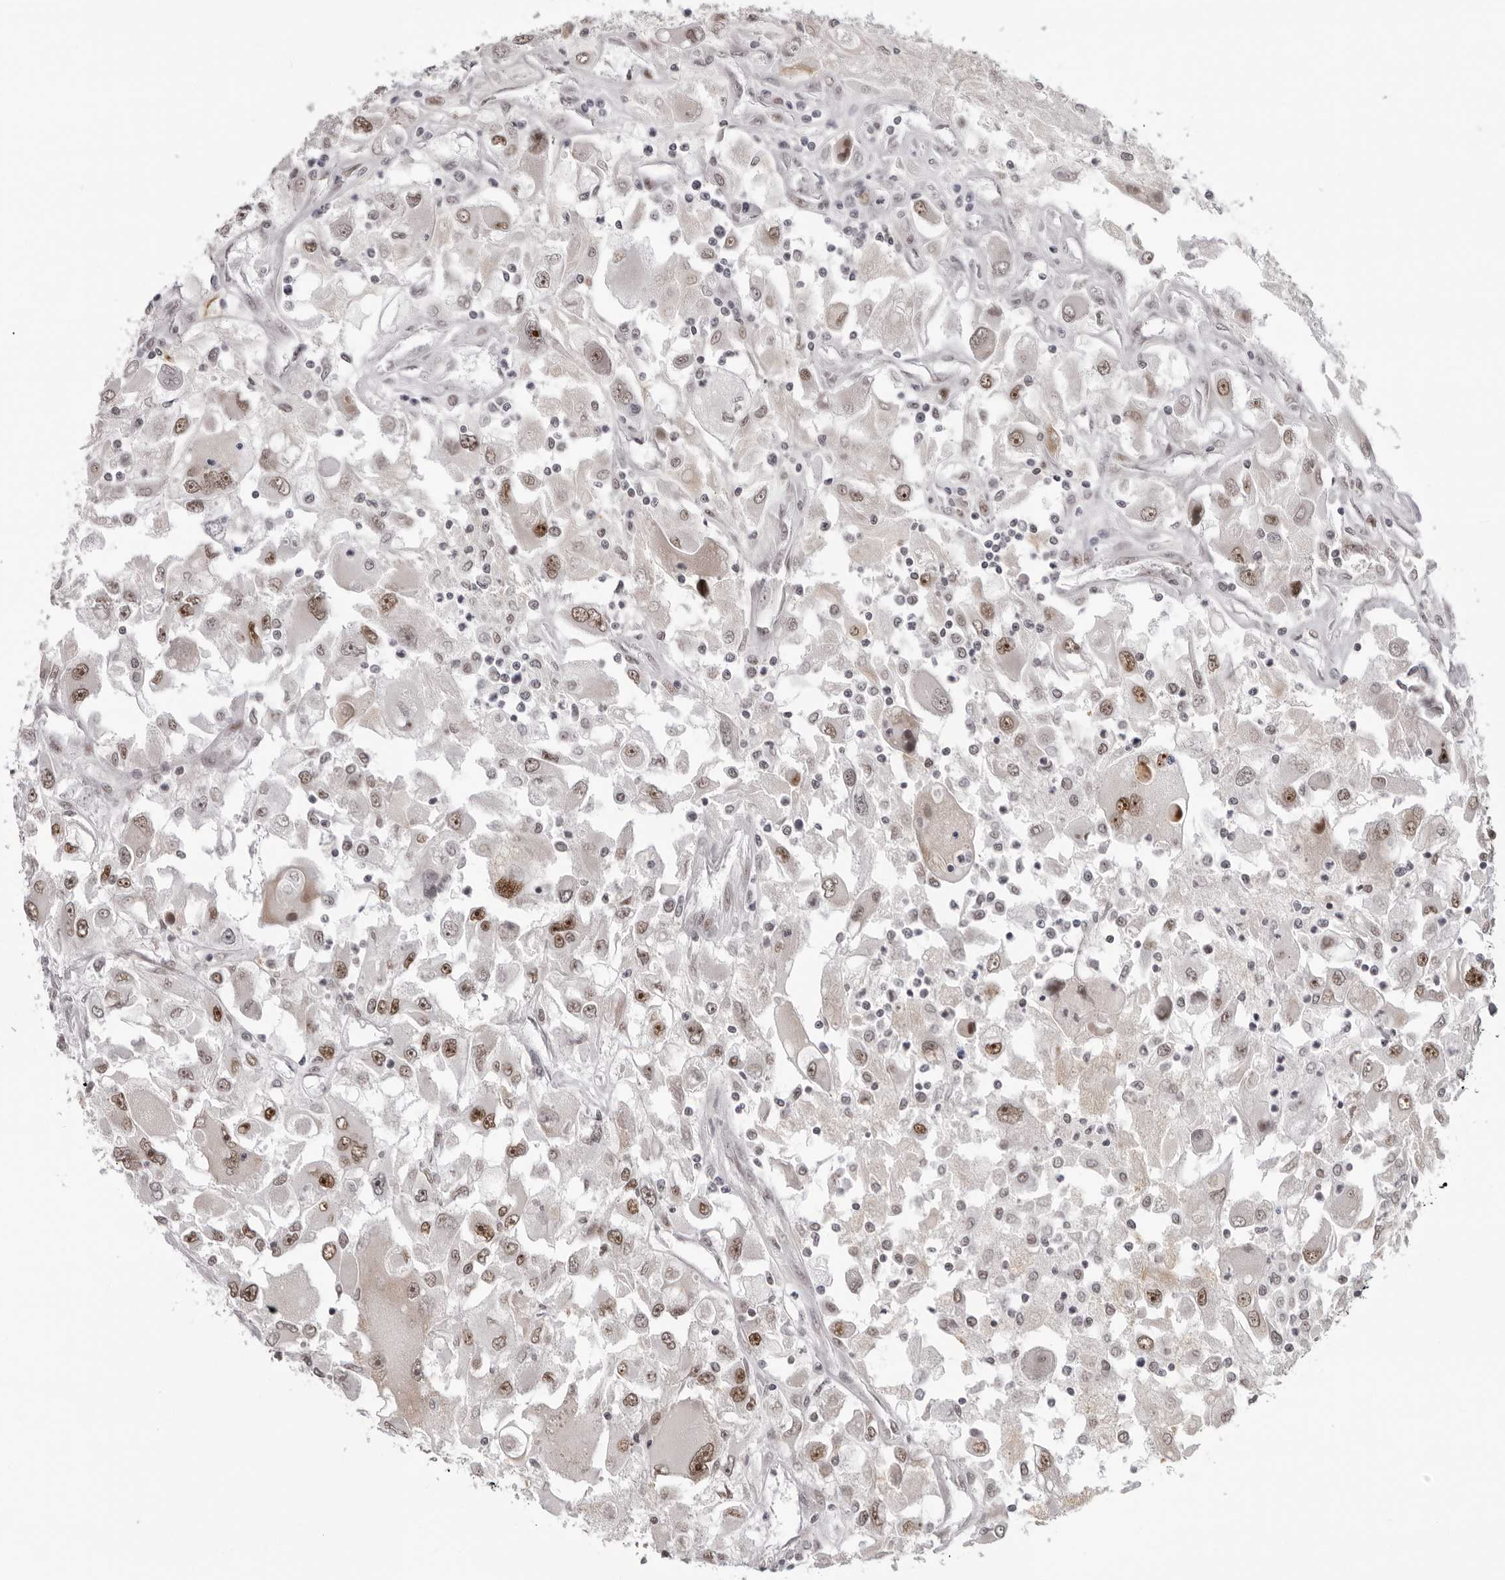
{"staining": {"intensity": "moderate", "quantity": ">75%", "location": "nuclear"}, "tissue": "renal cancer", "cell_type": "Tumor cells", "image_type": "cancer", "snomed": [{"axis": "morphology", "description": "Adenocarcinoma, NOS"}, {"axis": "topography", "description": "Kidney"}], "caption": "Renal cancer (adenocarcinoma) stained with immunohistochemistry shows moderate nuclear staining in approximately >75% of tumor cells.", "gene": "HEXIM2", "patient": {"sex": "female", "age": 52}}